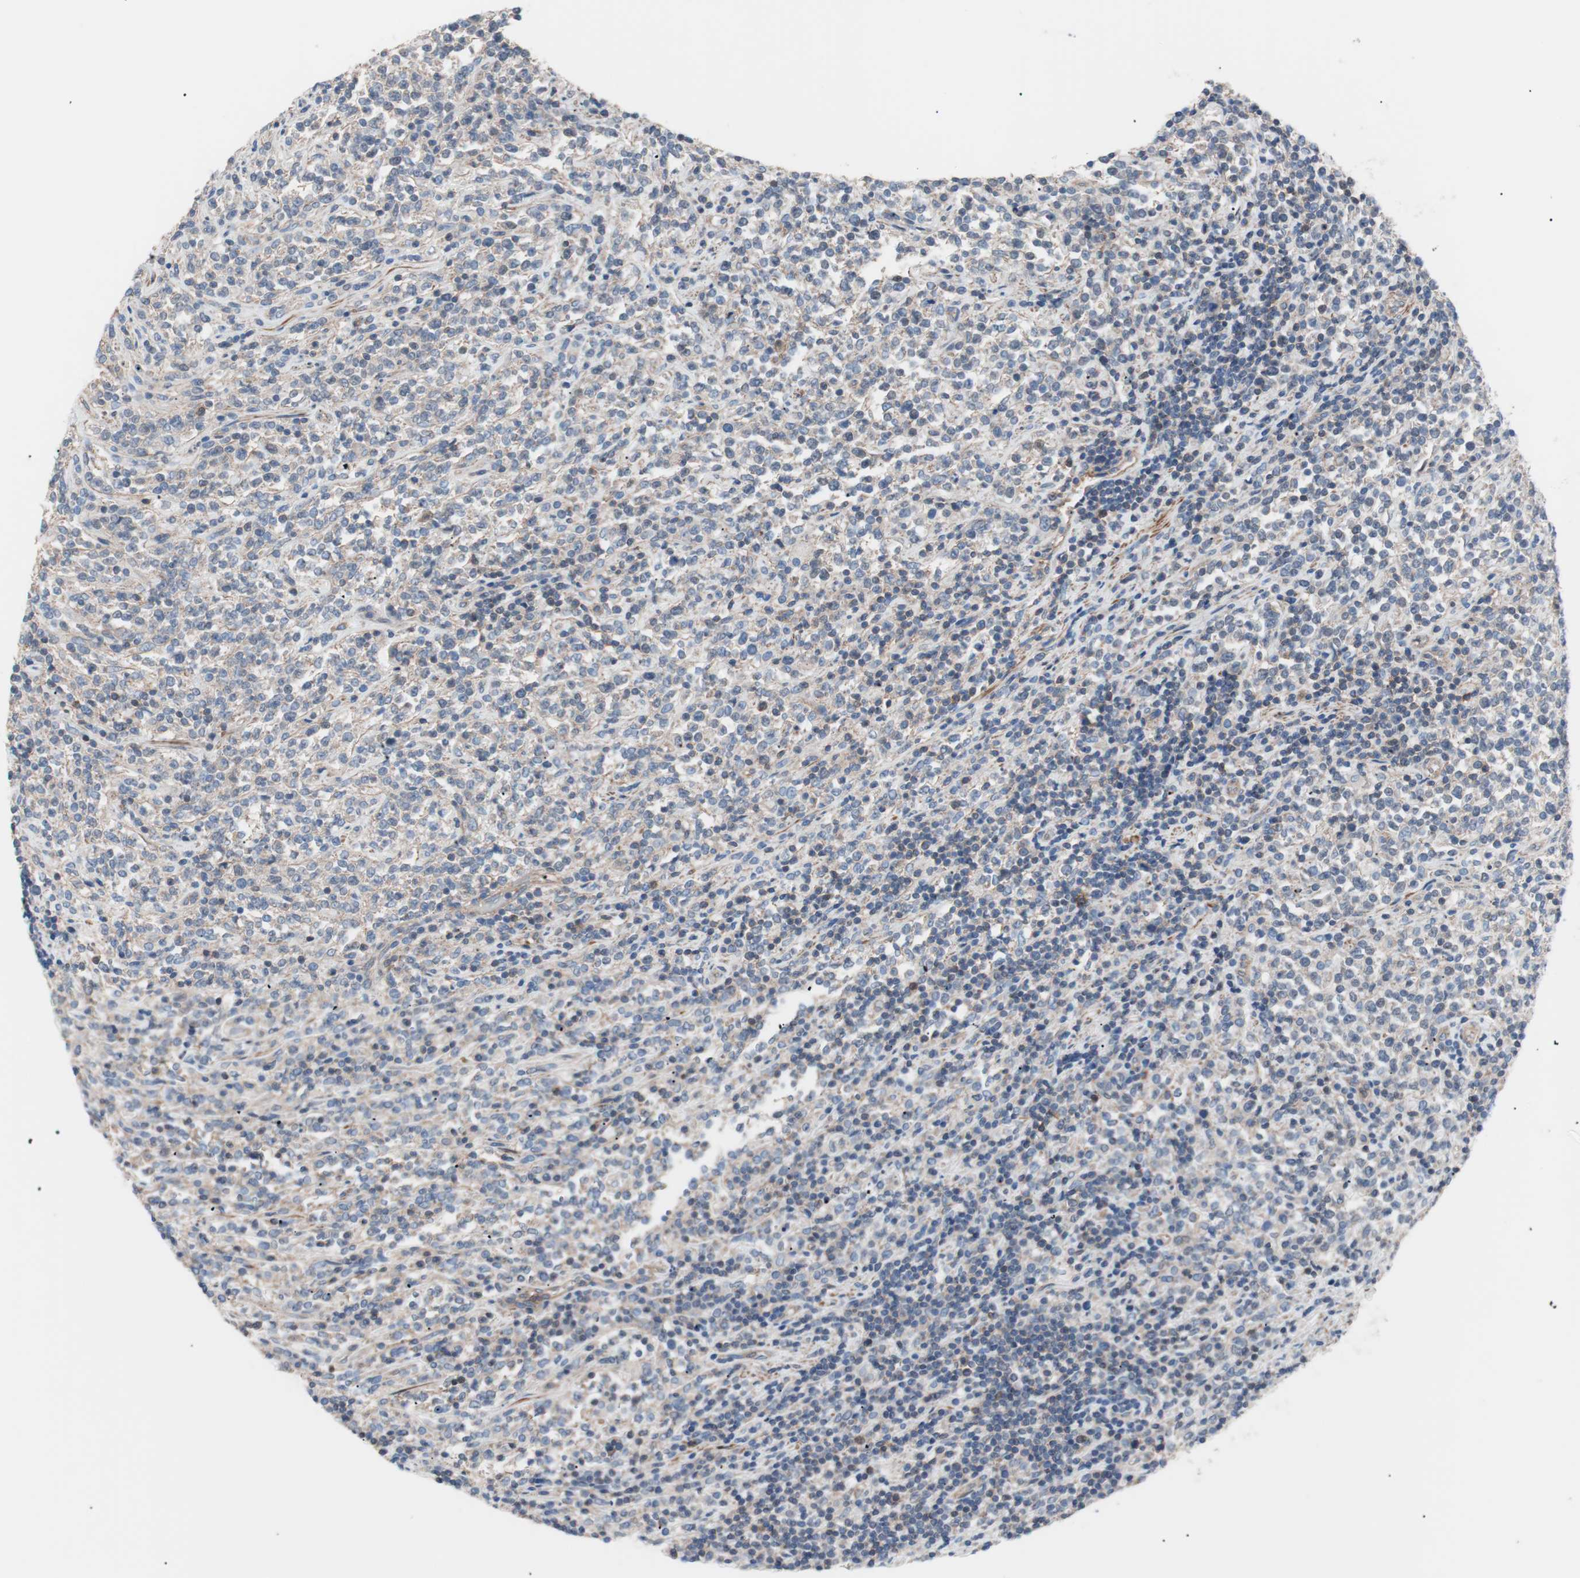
{"staining": {"intensity": "weak", "quantity": "25%-75%", "location": "cytoplasmic/membranous"}, "tissue": "lymphoma", "cell_type": "Tumor cells", "image_type": "cancer", "snomed": [{"axis": "morphology", "description": "Malignant lymphoma, non-Hodgkin's type, High grade"}, {"axis": "topography", "description": "Soft tissue"}], "caption": "Weak cytoplasmic/membranous staining is identified in approximately 25%-75% of tumor cells in high-grade malignant lymphoma, non-Hodgkin's type.", "gene": "GPR160", "patient": {"sex": "male", "age": 18}}